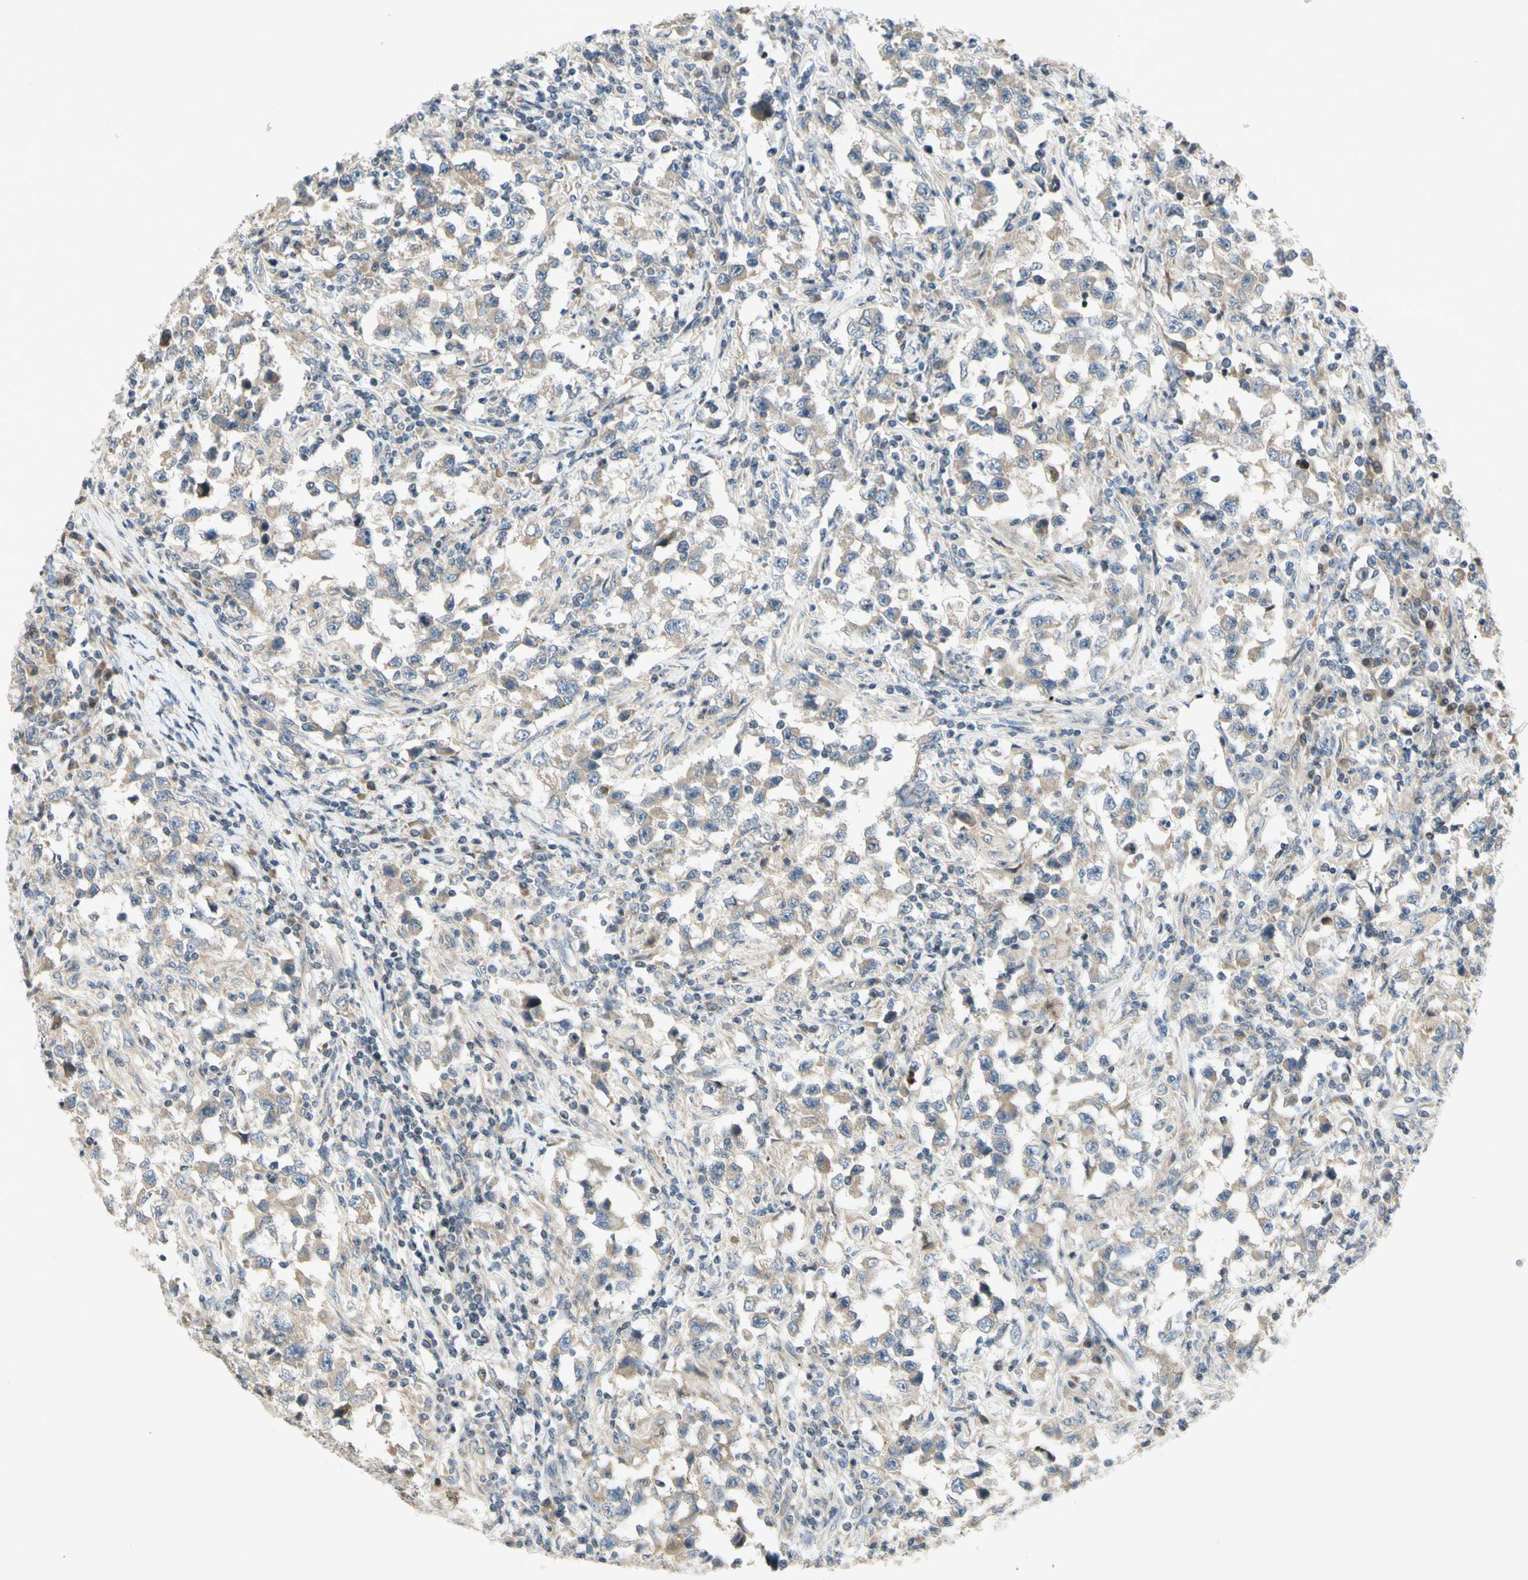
{"staining": {"intensity": "weak", "quantity": "25%-75%", "location": "cytoplasmic/membranous"}, "tissue": "testis cancer", "cell_type": "Tumor cells", "image_type": "cancer", "snomed": [{"axis": "morphology", "description": "Carcinoma, Embryonal, NOS"}, {"axis": "topography", "description": "Testis"}], "caption": "A low amount of weak cytoplasmic/membranous staining is identified in approximately 25%-75% of tumor cells in testis embryonal carcinoma tissue. The staining was performed using DAB (3,3'-diaminobenzidine) to visualize the protein expression in brown, while the nuclei were stained in blue with hematoxylin (Magnification: 20x).", "gene": "ETF1", "patient": {"sex": "male", "age": 21}}